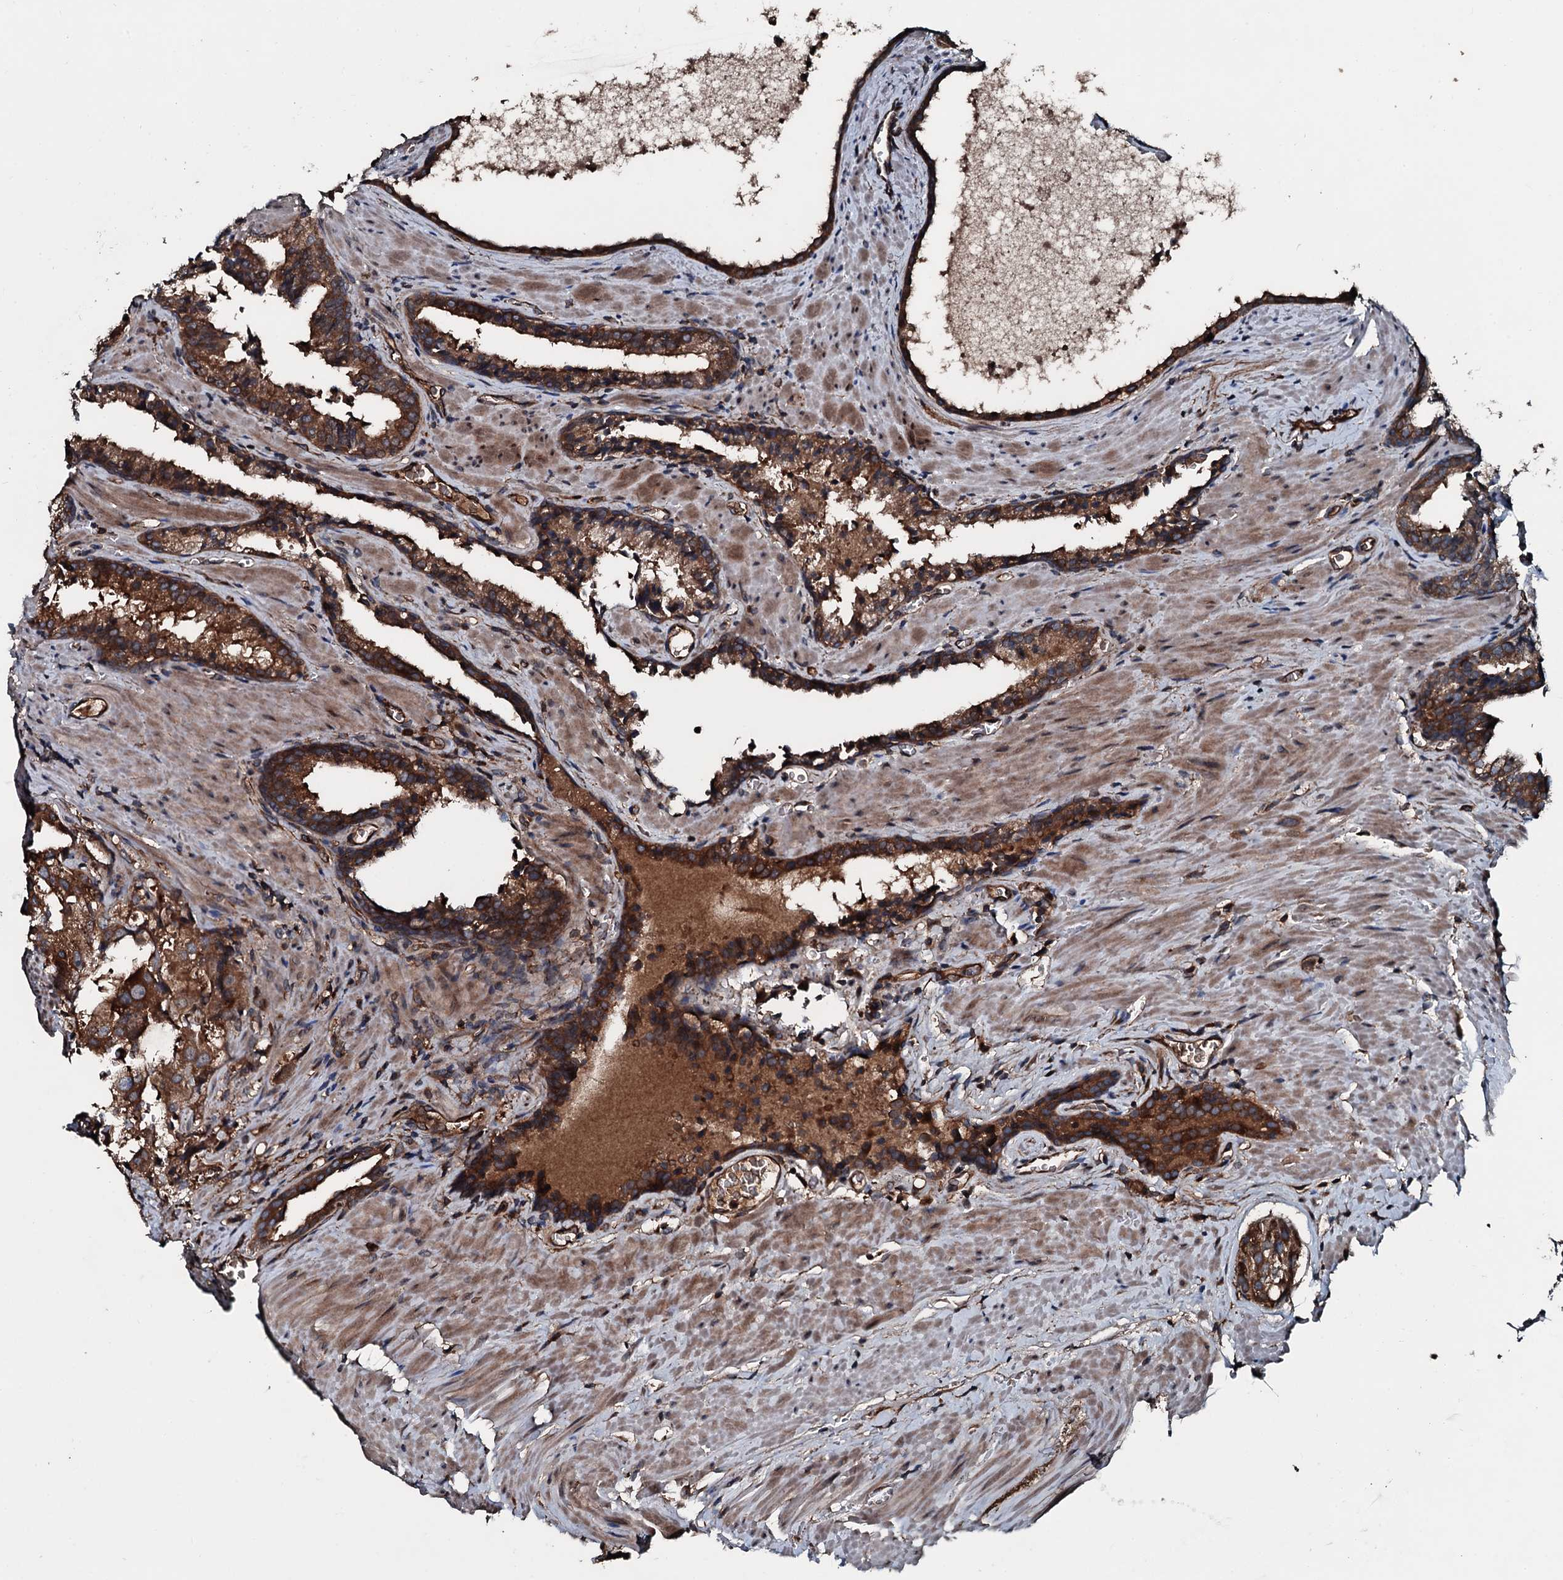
{"staining": {"intensity": "strong", "quantity": ">75%", "location": "cytoplasmic/membranous"}, "tissue": "prostate cancer", "cell_type": "Tumor cells", "image_type": "cancer", "snomed": [{"axis": "morphology", "description": "Adenocarcinoma, High grade"}, {"axis": "topography", "description": "Prostate"}], "caption": "A photomicrograph showing strong cytoplasmic/membranous staining in approximately >75% of tumor cells in prostate cancer, as visualized by brown immunohistochemical staining.", "gene": "AARS1", "patient": {"sex": "male", "age": 68}}